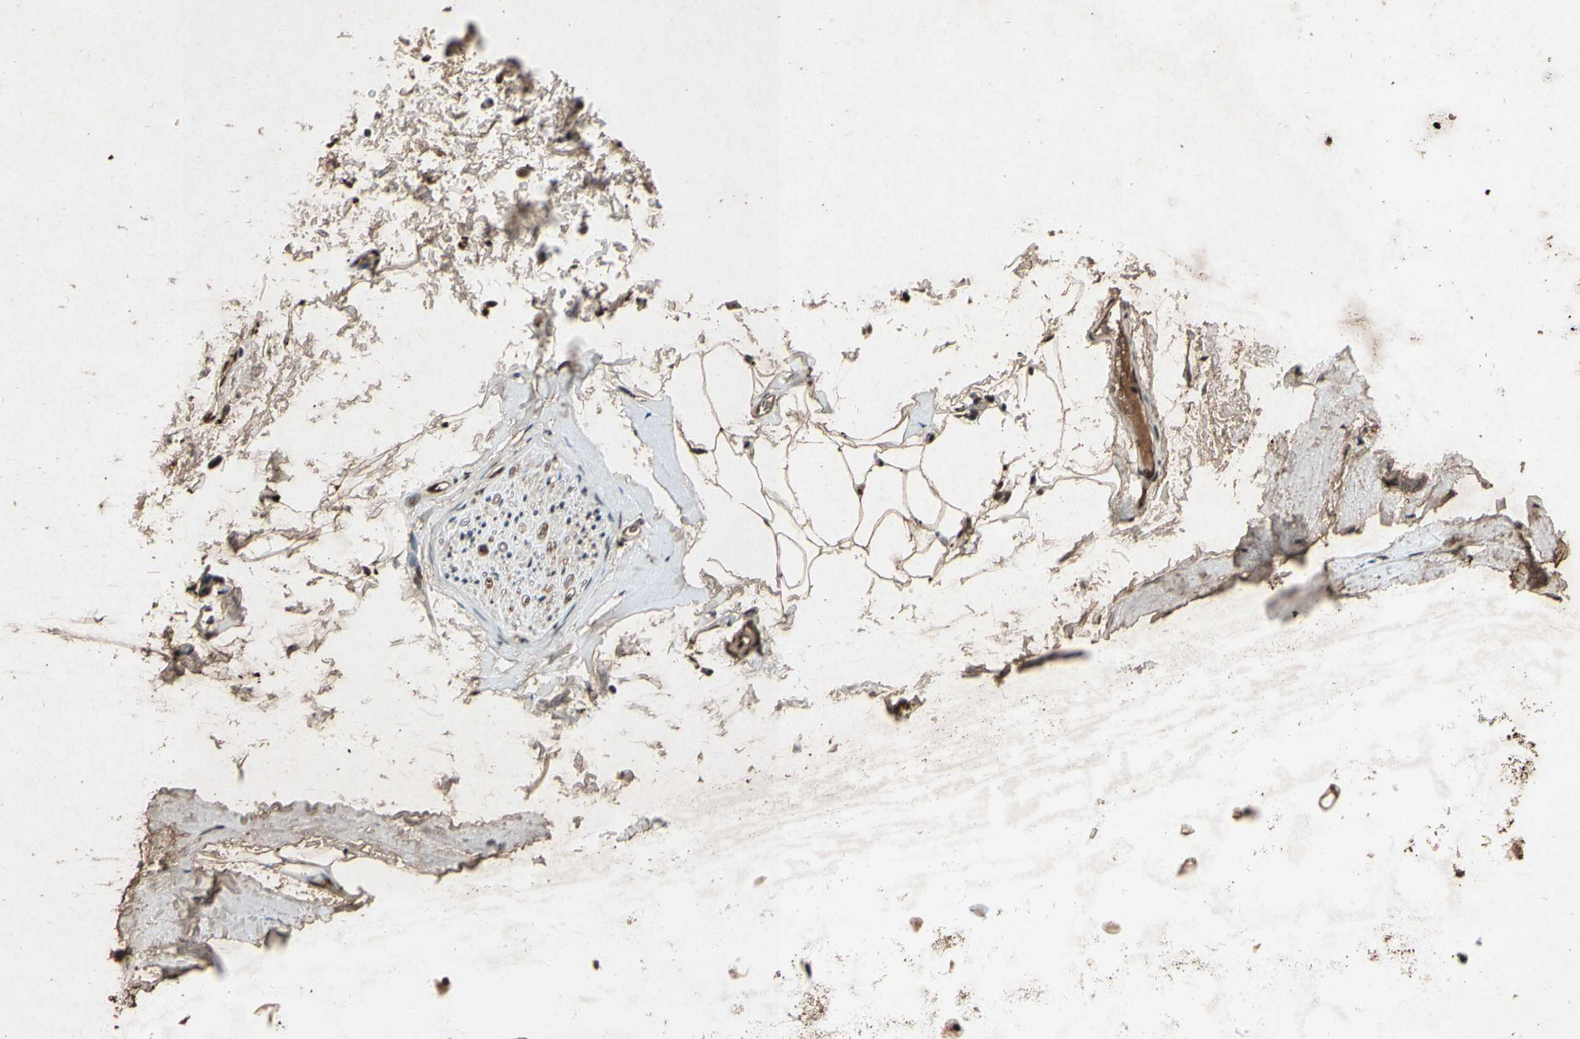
{"staining": {"intensity": "moderate", "quantity": ">75%", "location": "cytoplasmic/membranous,nuclear"}, "tissue": "adipose tissue", "cell_type": "Adipocytes", "image_type": "normal", "snomed": [{"axis": "morphology", "description": "Normal tissue, NOS"}, {"axis": "topography", "description": "Bronchus"}], "caption": "The histopathology image demonstrates immunohistochemical staining of normal adipose tissue. There is moderate cytoplasmic/membranous,nuclear expression is seen in about >75% of adipocytes.", "gene": "PML", "patient": {"sex": "female", "age": 73}}